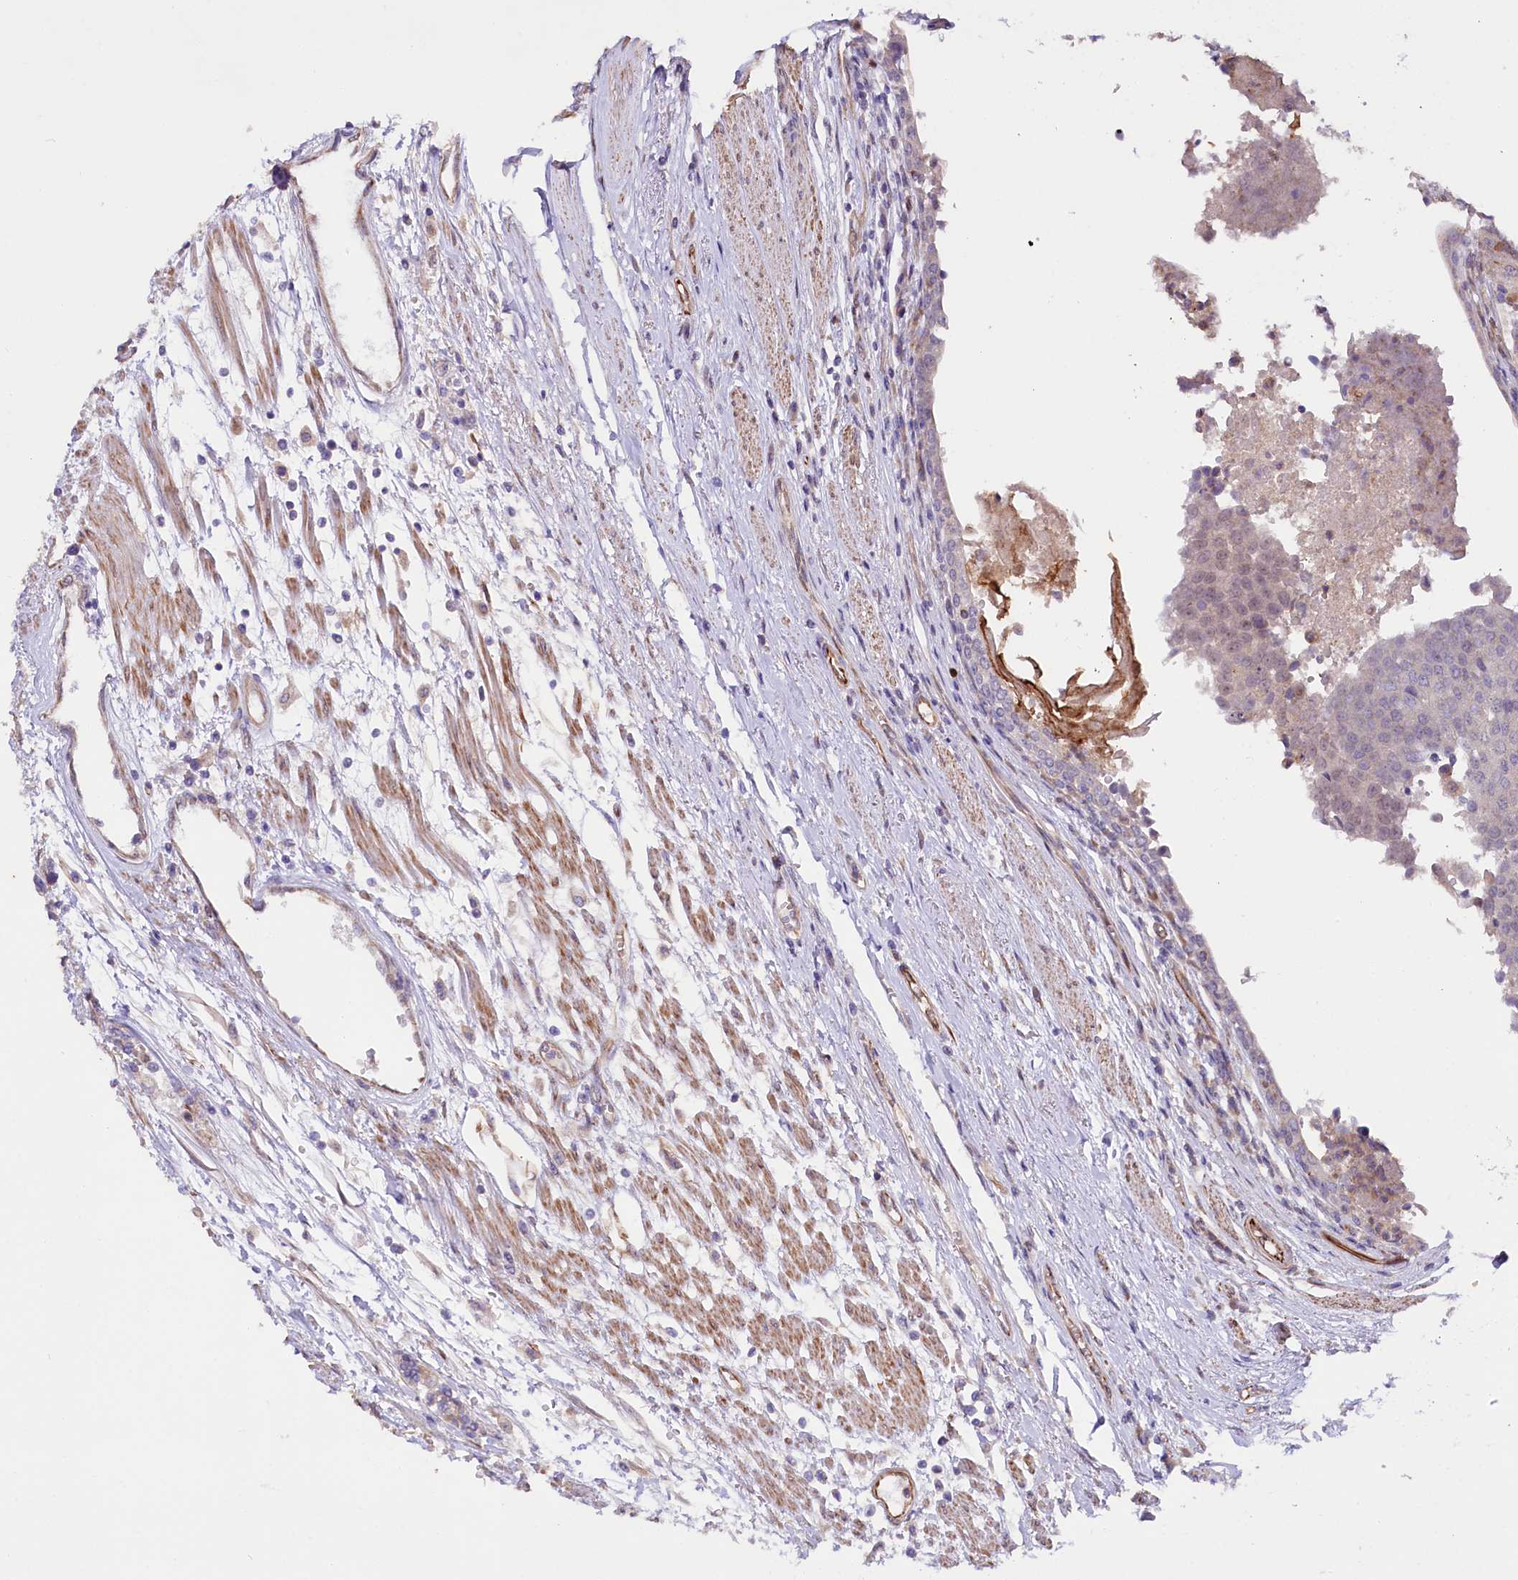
{"staining": {"intensity": "negative", "quantity": "none", "location": "none"}, "tissue": "urothelial cancer", "cell_type": "Tumor cells", "image_type": "cancer", "snomed": [{"axis": "morphology", "description": "Urothelial carcinoma, High grade"}, {"axis": "topography", "description": "Urinary bladder"}], "caption": "This is an IHC image of urothelial cancer. There is no positivity in tumor cells.", "gene": "TTC12", "patient": {"sex": "female", "age": 85}}